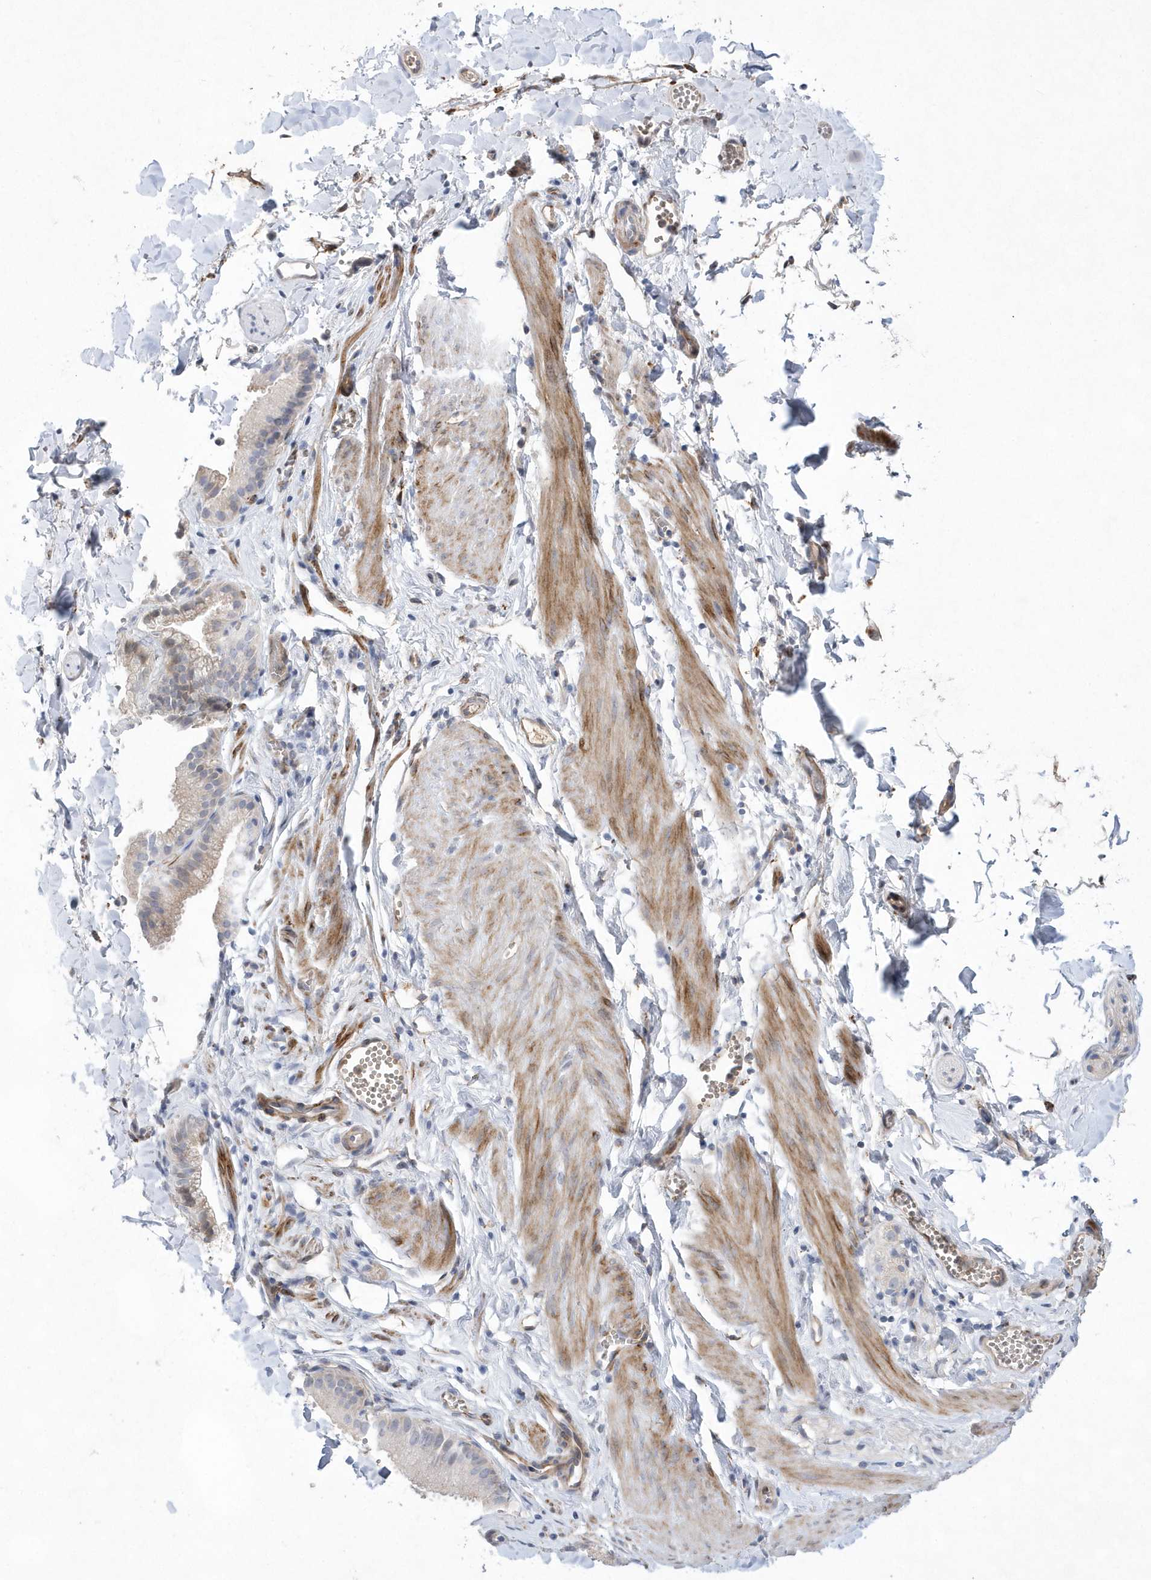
{"staining": {"intensity": "weak", "quantity": "25%-75%", "location": "cytoplasmic/membranous"}, "tissue": "adipose tissue", "cell_type": "Adipocytes", "image_type": "normal", "snomed": [{"axis": "morphology", "description": "Normal tissue, NOS"}, {"axis": "topography", "description": "Gallbladder"}, {"axis": "topography", "description": "Peripheral nerve tissue"}], "caption": "DAB immunohistochemical staining of benign adipose tissue displays weak cytoplasmic/membranous protein expression in about 25%-75% of adipocytes.", "gene": "TMEM132B", "patient": {"sex": "male", "age": 38}}